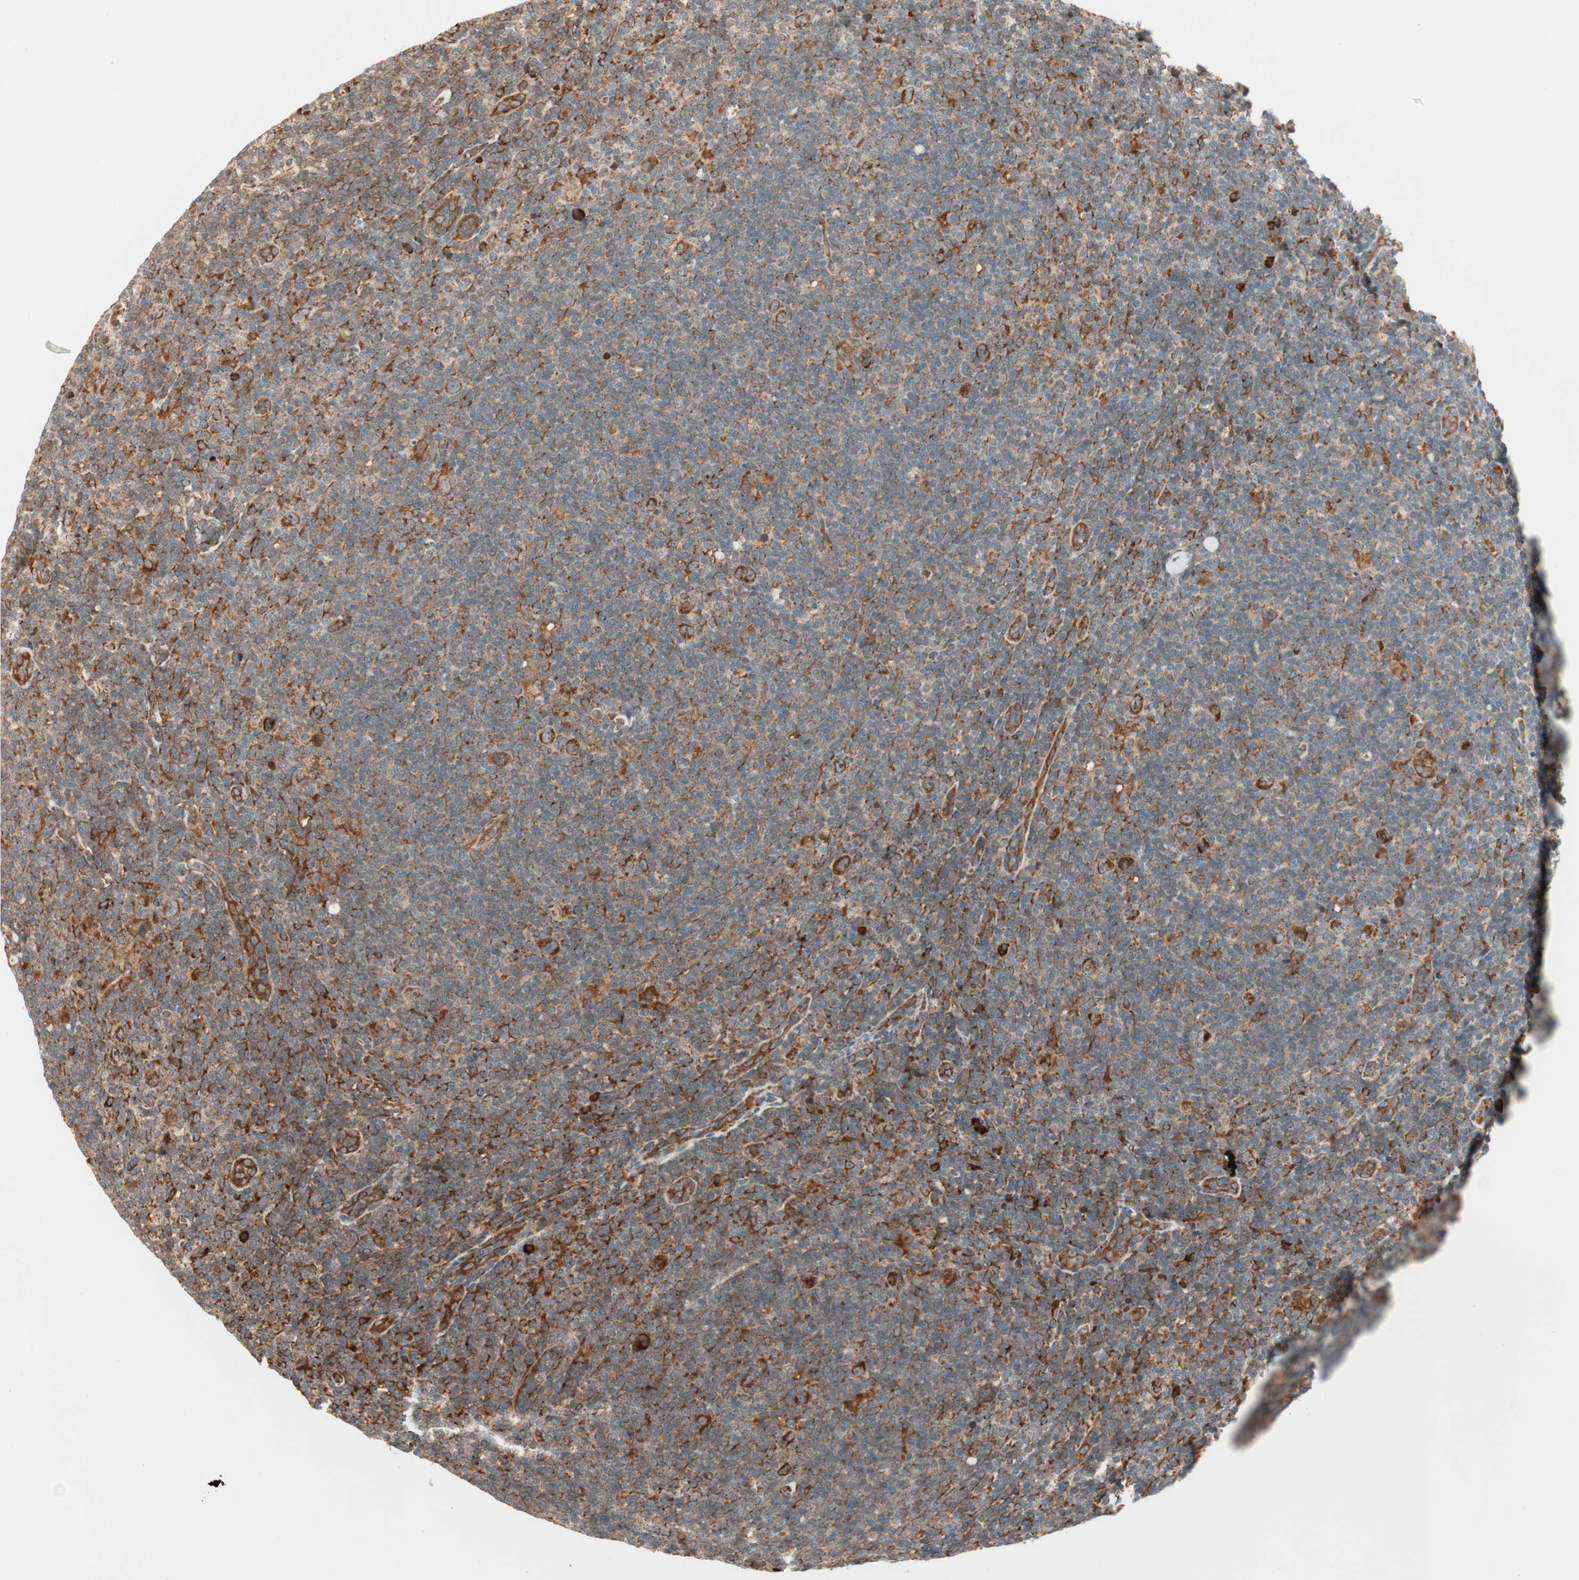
{"staining": {"intensity": "strong", "quantity": ">75%", "location": "cytoplasmic/membranous"}, "tissue": "lymphoma", "cell_type": "Tumor cells", "image_type": "cancer", "snomed": [{"axis": "morphology", "description": "Hodgkin's disease, NOS"}, {"axis": "topography", "description": "Lymph node"}], "caption": "Immunohistochemistry (IHC) of Hodgkin's disease displays high levels of strong cytoplasmic/membranous positivity in about >75% of tumor cells.", "gene": "P4HA1", "patient": {"sex": "female", "age": 57}}